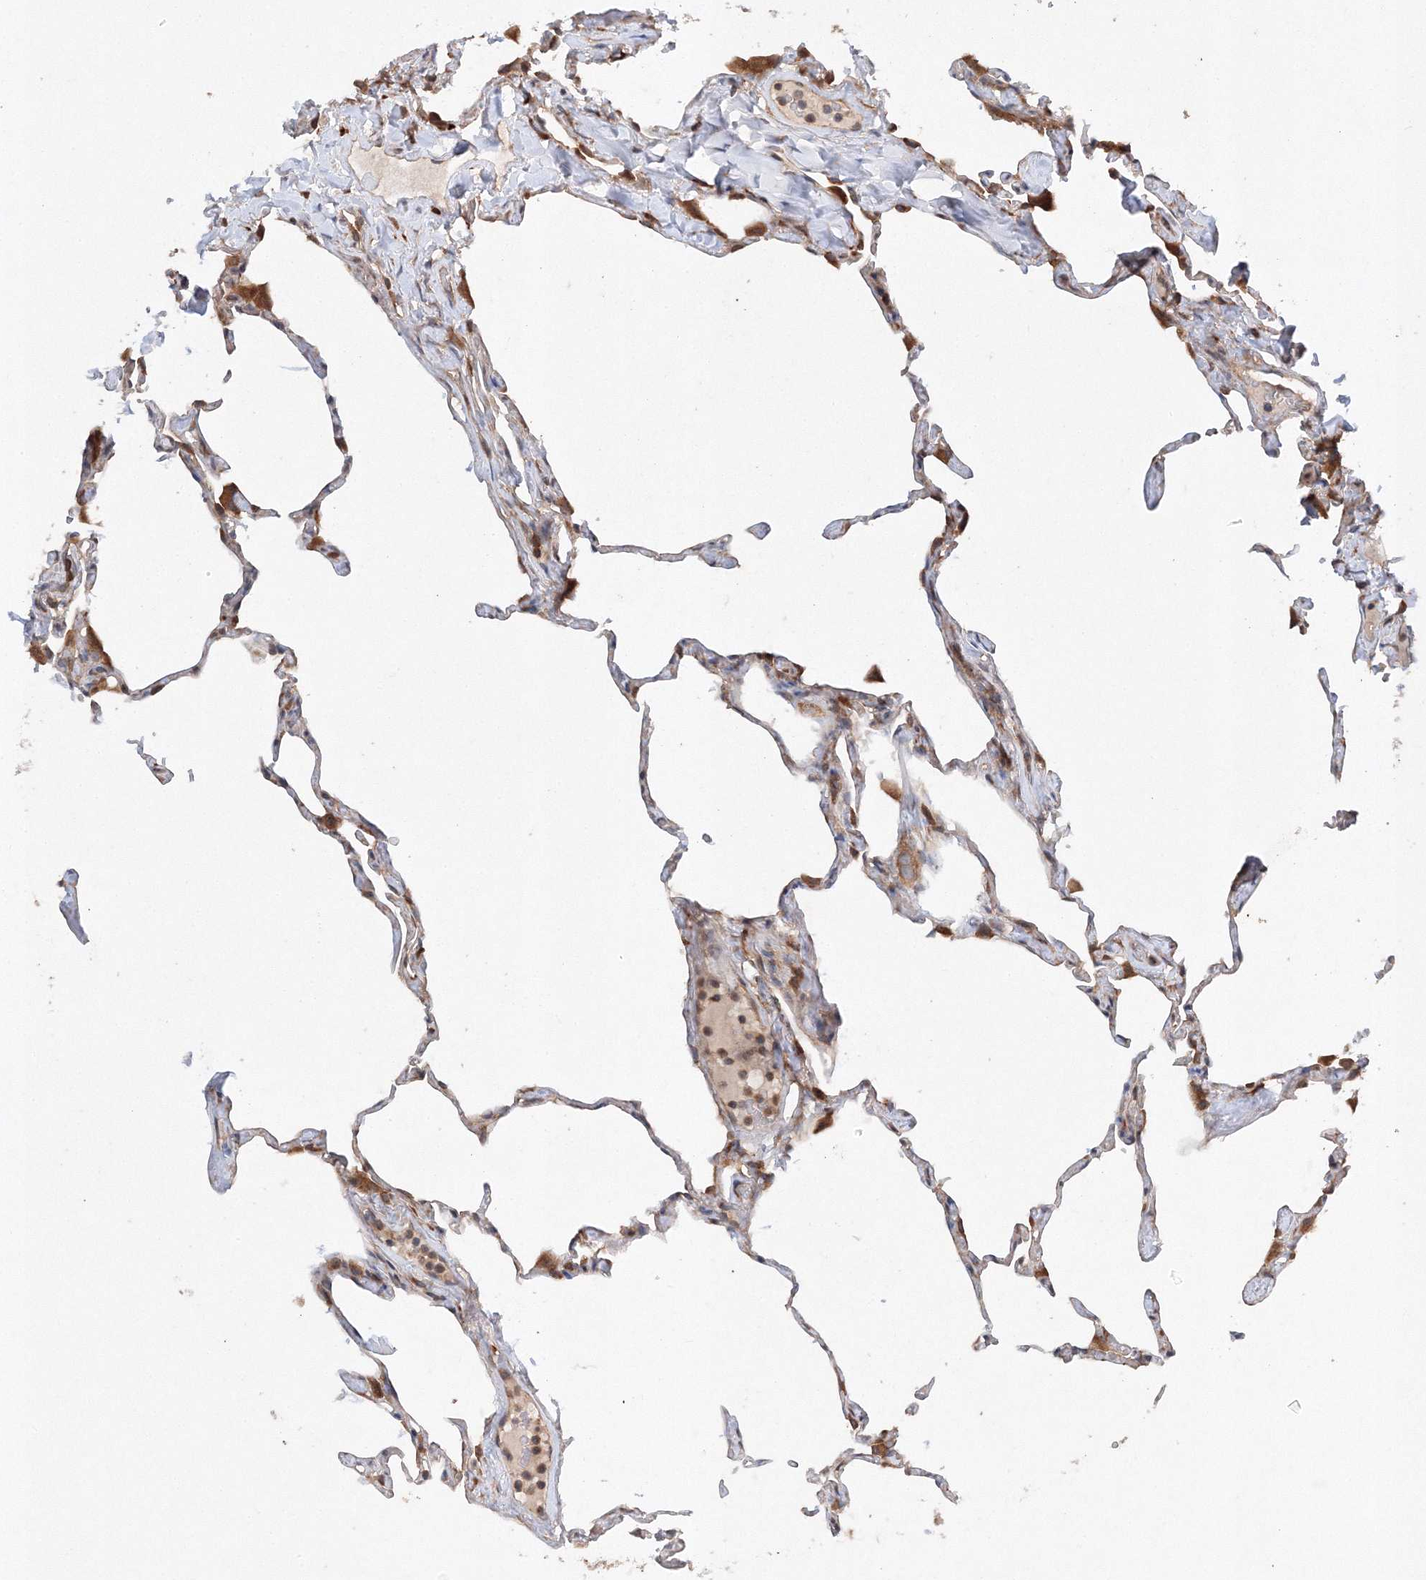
{"staining": {"intensity": "moderate", "quantity": "<25%", "location": "cytoplasmic/membranous"}, "tissue": "lung", "cell_type": "Alveolar cells", "image_type": "normal", "snomed": [{"axis": "morphology", "description": "Normal tissue, NOS"}, {"axis": "topography", "description": "Lung"}], "caption": "The photomicrograph demonstrates staining of benign lung, revealing moderate cytoplasmic/membranous protein staining (brown color) within alveolar cells. (IHC, brightfield microscopy, high magnification).", "gene": "SLC36A1", "patient": {"sex": "male", "age": 65}}